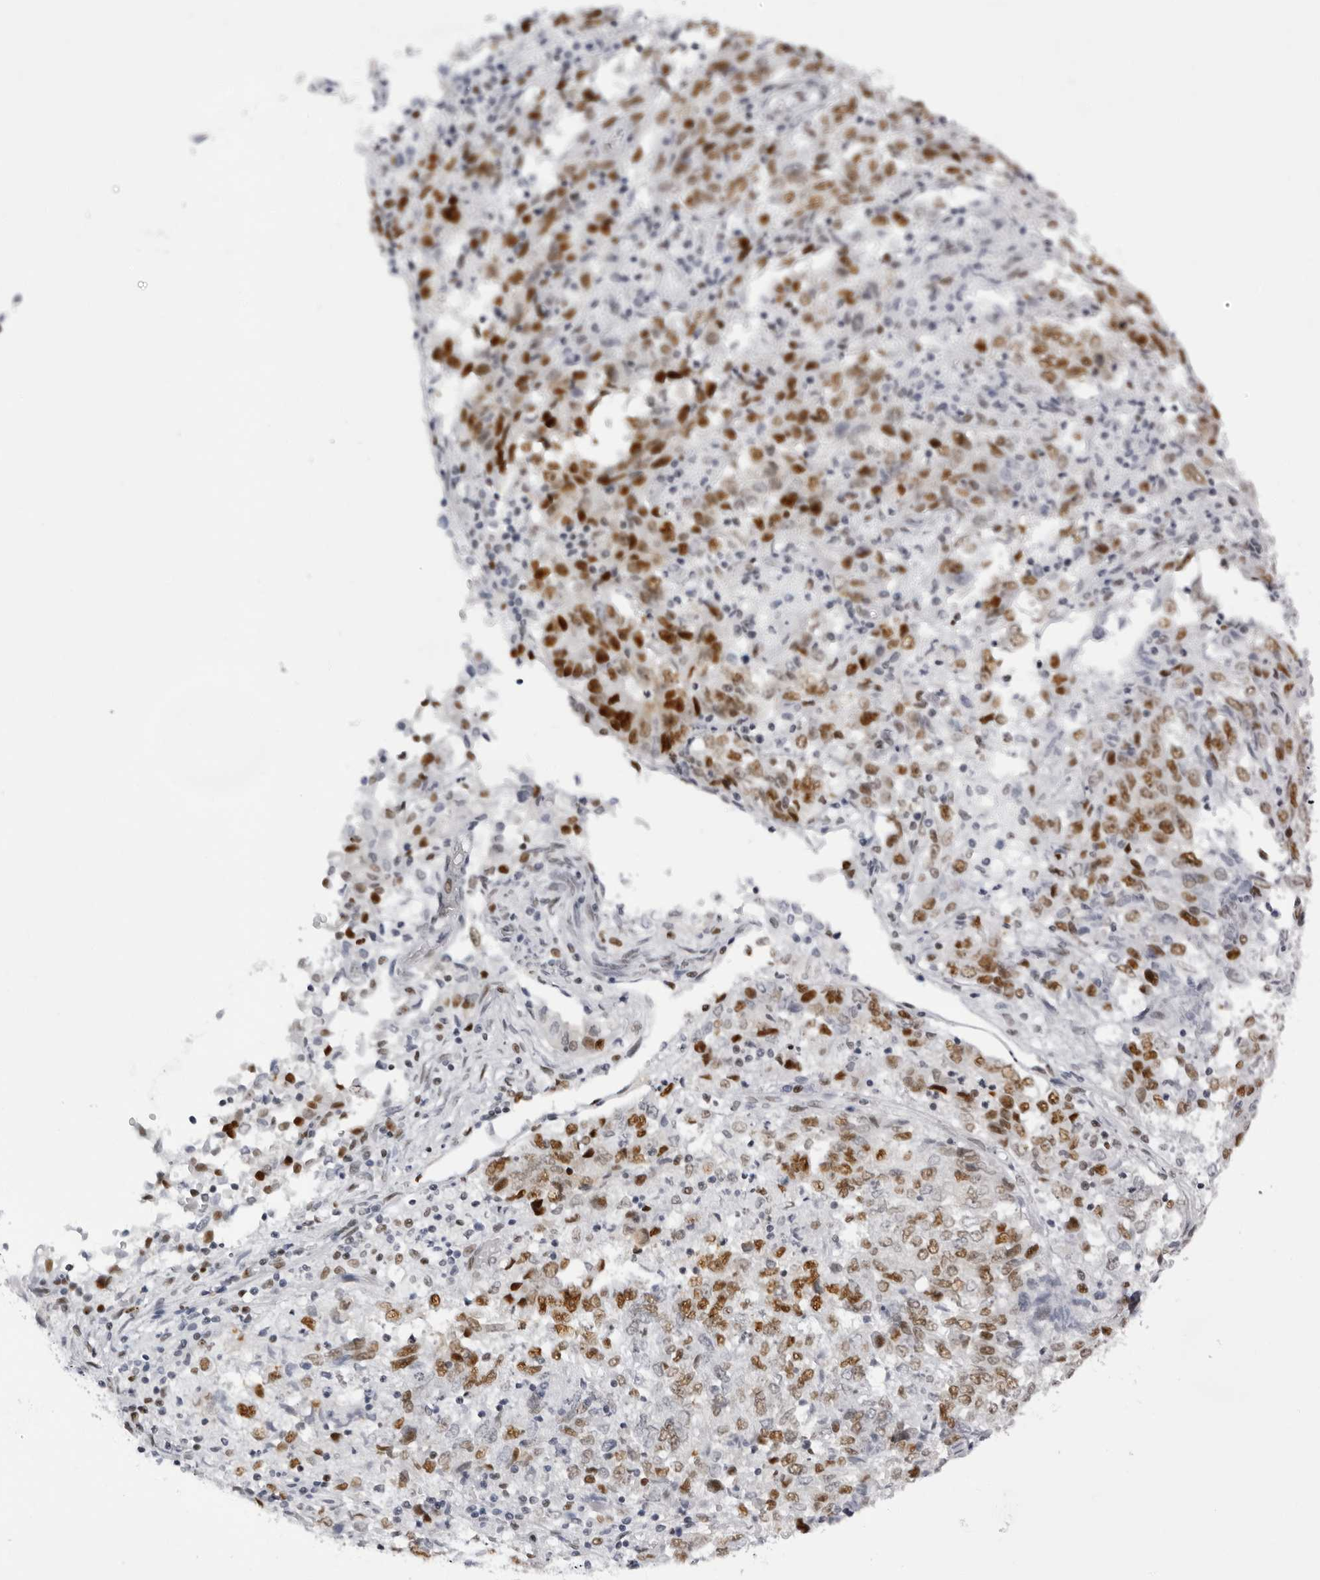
{"staining": {"intensity": "moderate", "quantity": ">75%", "location": "nuclear"}, "tissue": "endometrial cancer", "cell_type": "Tumor cells", "image_type": "cancer", "snomed": [{"axis": "morphology", "description": "Adenocarcinoma, NOS"}, {"axis": "topography", "description": "Endometrium"}], "caption": "High-magnification brightfield microscopy of endometrial adenocarcinoma stained with DAB (brown) and counterstained with hematoxylin (blue). tumor cells exhibit moderate nuclear expression is seen in approximately>75% of cells.", "gene": "IRF2BP2", "patient": {"sex": "female", "age": 80}}